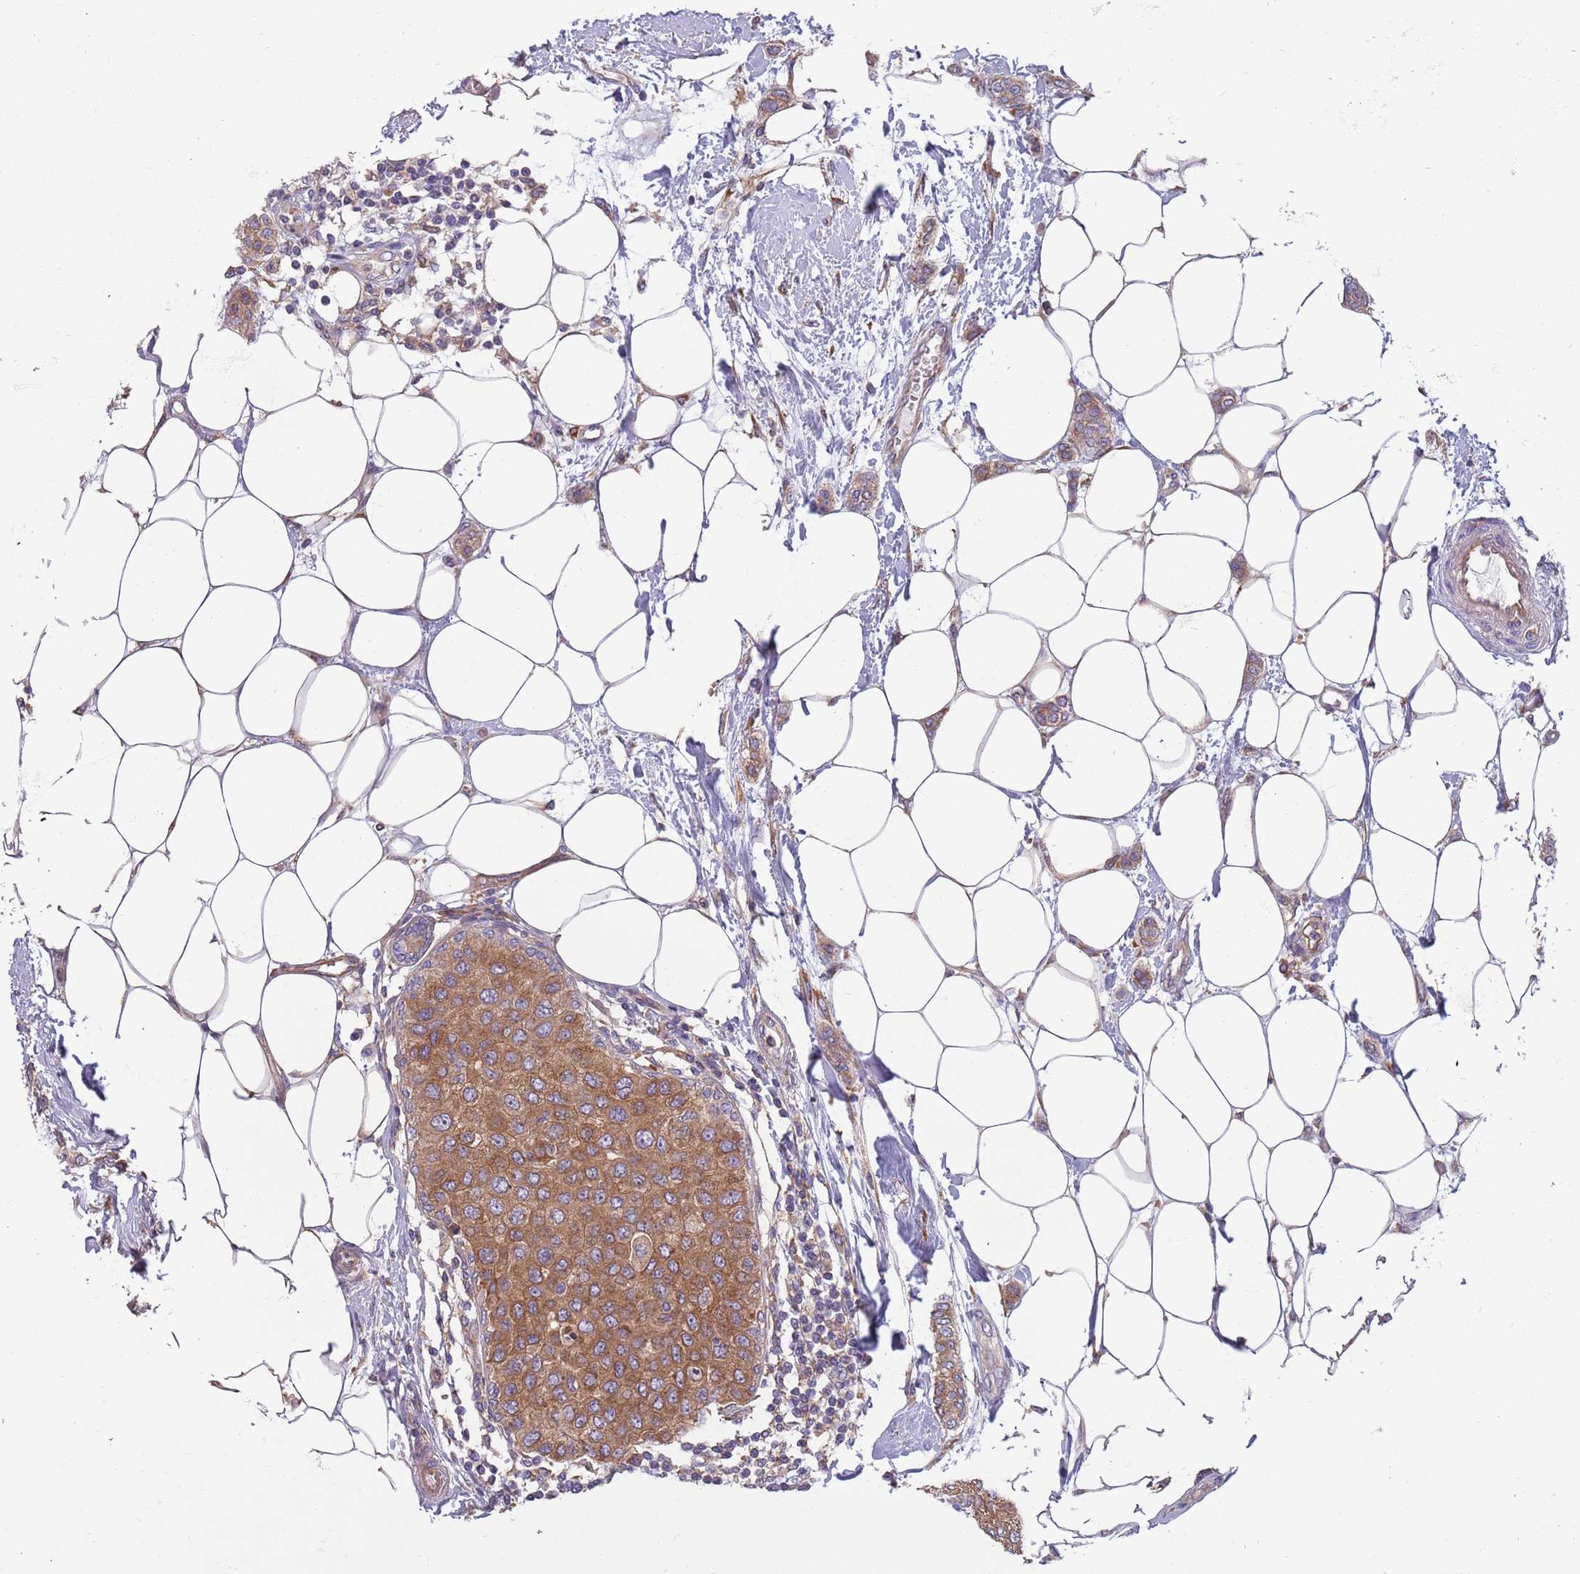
{"staining": {"intensity": "moderate", "quantity": ">75%", "location": "cytoplasmic/membranous"}, "tissue": "breast cancer", "cell_type": "Tumor cells", "image_type": "cancer", "snomed": [{"axis": "morphology", "description": "Duct carcinoma"}, {"axis": "topography", "description": "Breast"}], "caption": "About >75% of tumor cells in breast cancer demonstrate moderate cytoplasmic/membranous protein staining as visualized by brown immunohistochemical staining.", "gene": "ARMCX6", "patient": {"sex": "female", "age": 72}}